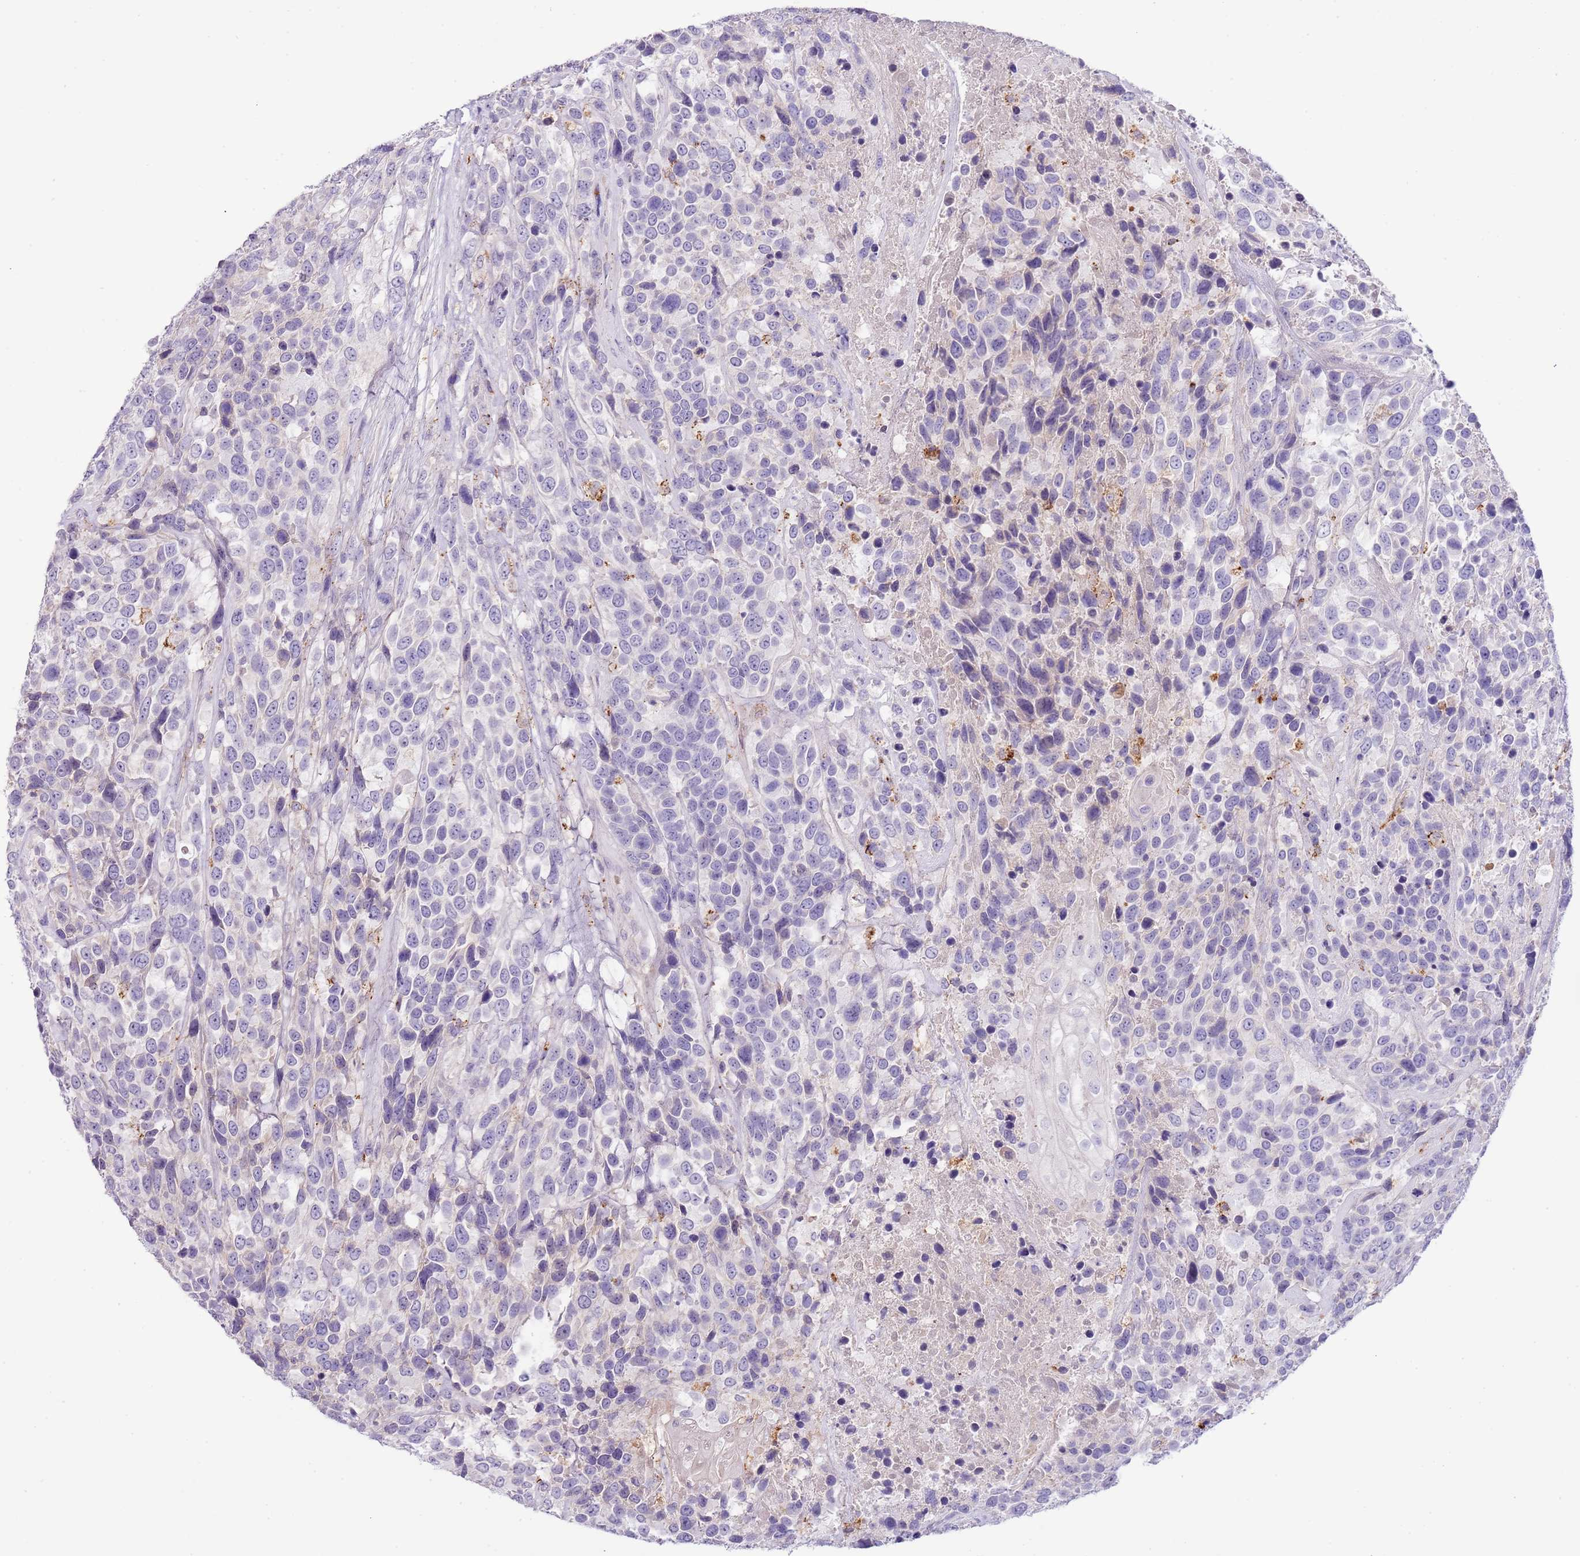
{"staining": {"intensity": "negative", "quantity": "none", "location": "none"}, "tissue": "urothelial cancer", "cell_type": "Tumor cells", "image_type": "cancer", "snomed": [{"axis": "morphology", "description": "Urothelial carcinoma, High grade"}, {"axis": "topography", "description": "Urinary bladder"}], "caption": "An image of human urothelial cancer is negative for staining in tumor cells.", "gene": "ABHD17A", "patient": {"sex": "female", "age": 70}}